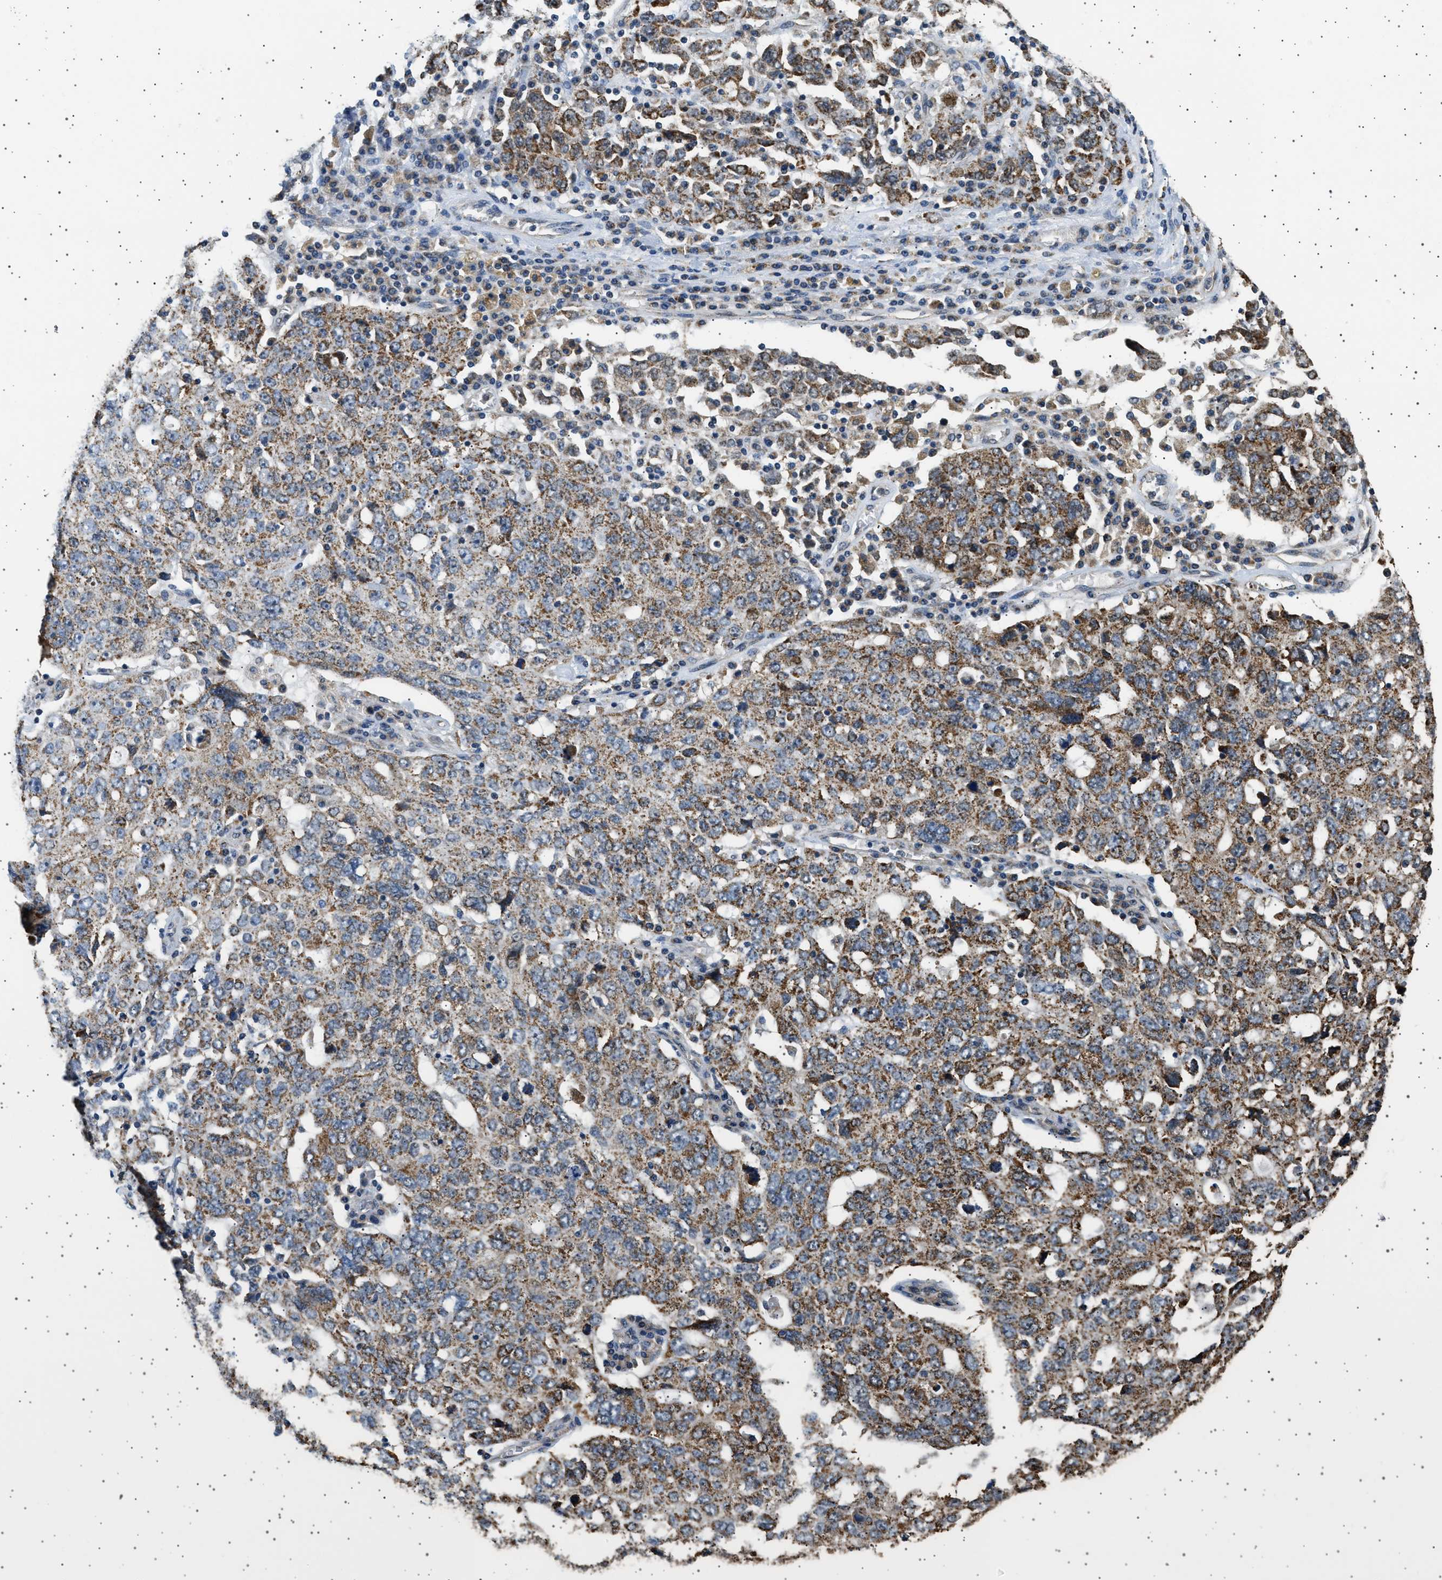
{"staining": {"intensity": "moderate", "quantity": ">75%", "location": "cytoplasmic/membranous"}, "tissue": "ovarian cancer", "cell_type": "Tumor cells", "image_type": "cancer", "snomed": [{"axis": "morphology", "description": "Carcinoma, endometroid"}, {"axis": "topography", "description": "Ovary"}], "caption": "Protein analysis of ovarian cancer tissue displays moderate cytoplasmic/membranous expression in approximately >75% of tumor cells.", "gene": "KCNA4", "patient": {"sex": "female", "age": 62}}